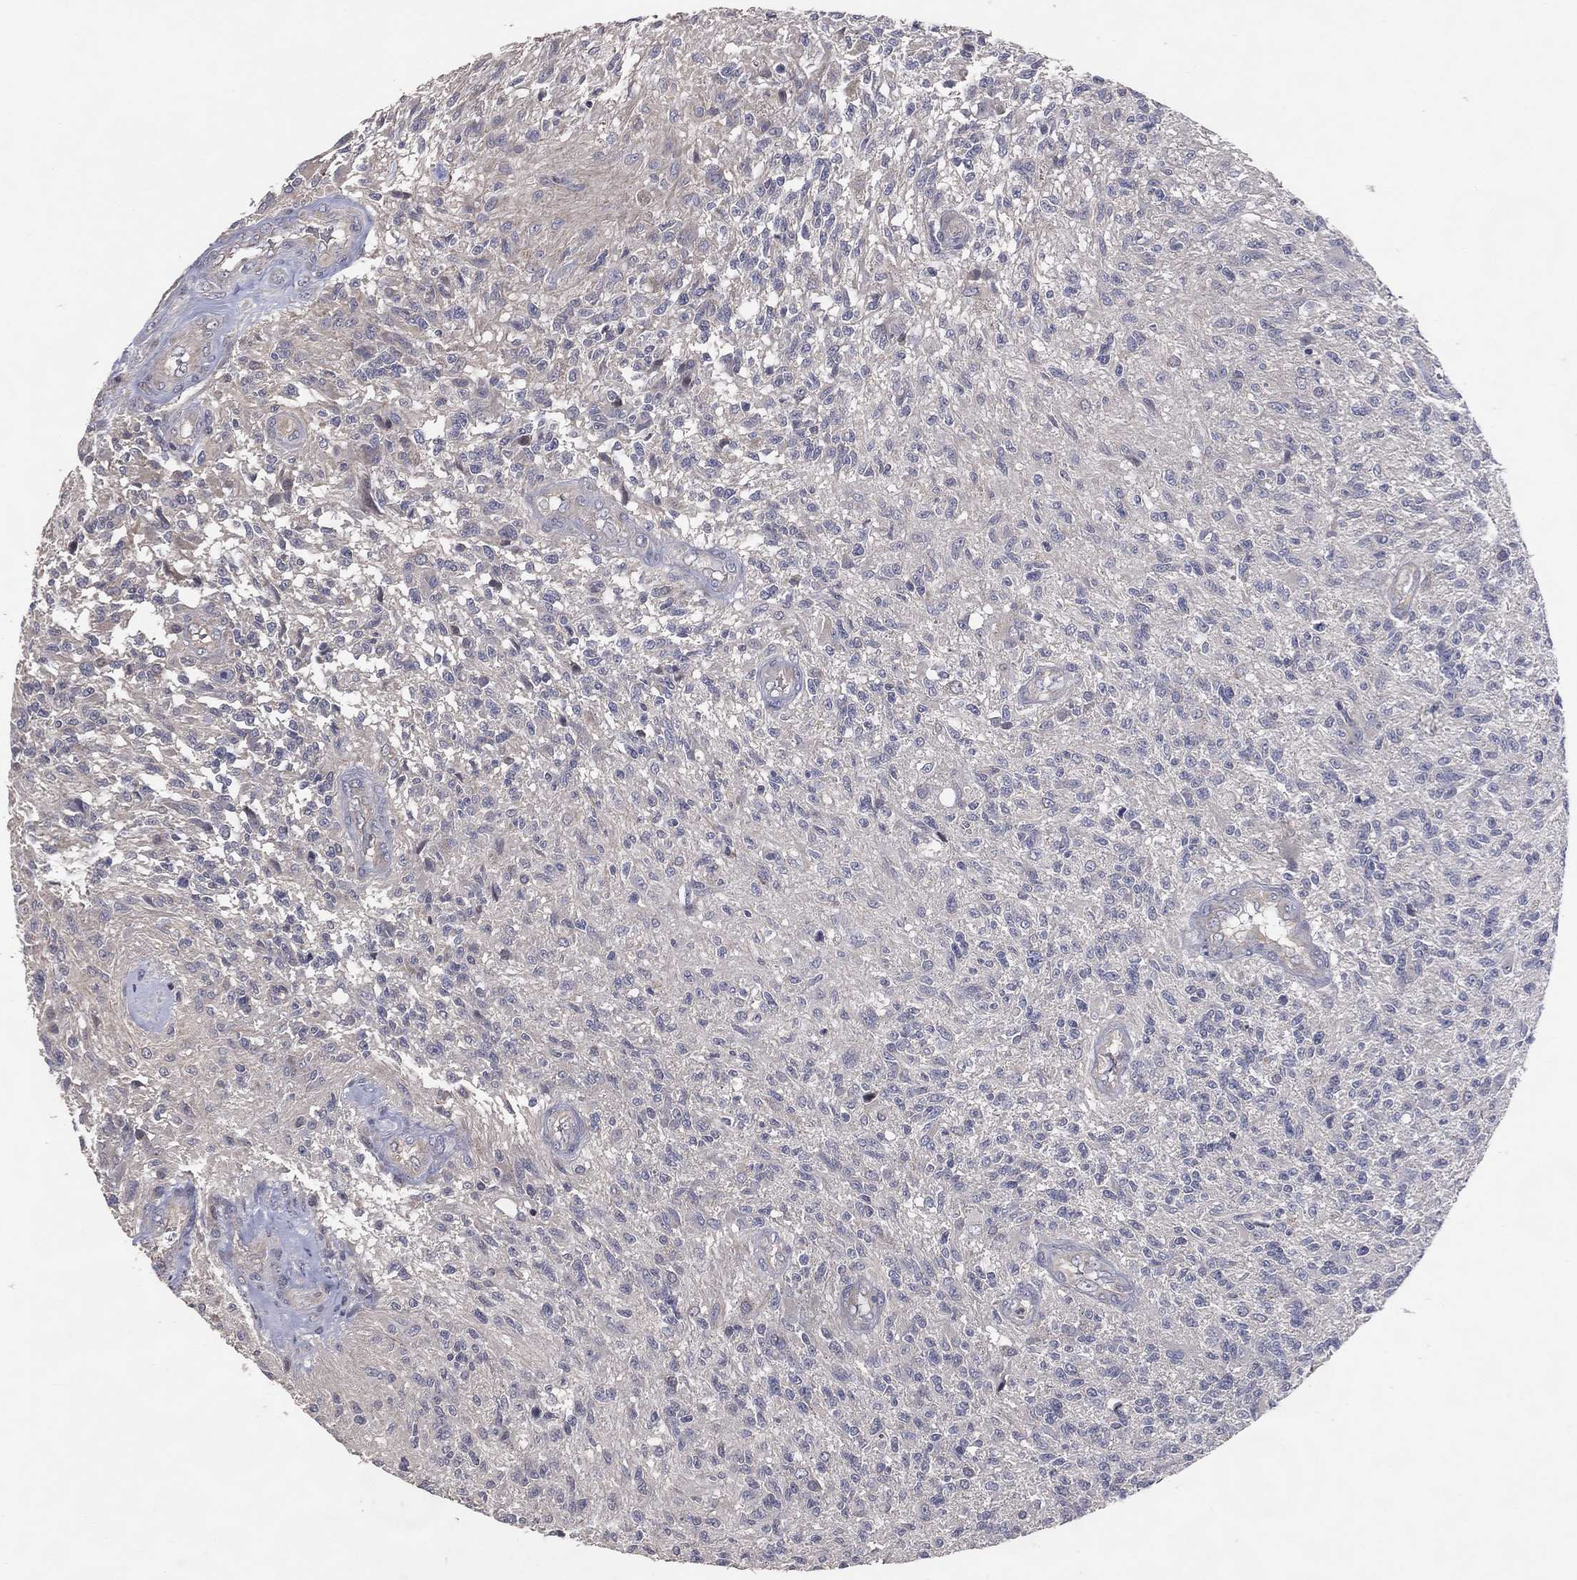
{"staining": {"intensity": "negative", "quantity": "none", "location": "none"}, "tissue": "glioma", "cell_type": "Tumor cells", "image_type": "cancer", "snomed": [{"axis": "morphology", "description": "Glioma, malignant, High grade"}, {"axis": "topography", "description": "Brain"}], "caption": "Malignant glioma (high-grade) was stained to show a protein in brown. There is no significant expression in tumor cells. (Immunohistochemistry, brightfield microscopy, high magnification).", "gene": "DNAH7", "patient": {"sex": "male", "age": 56}}